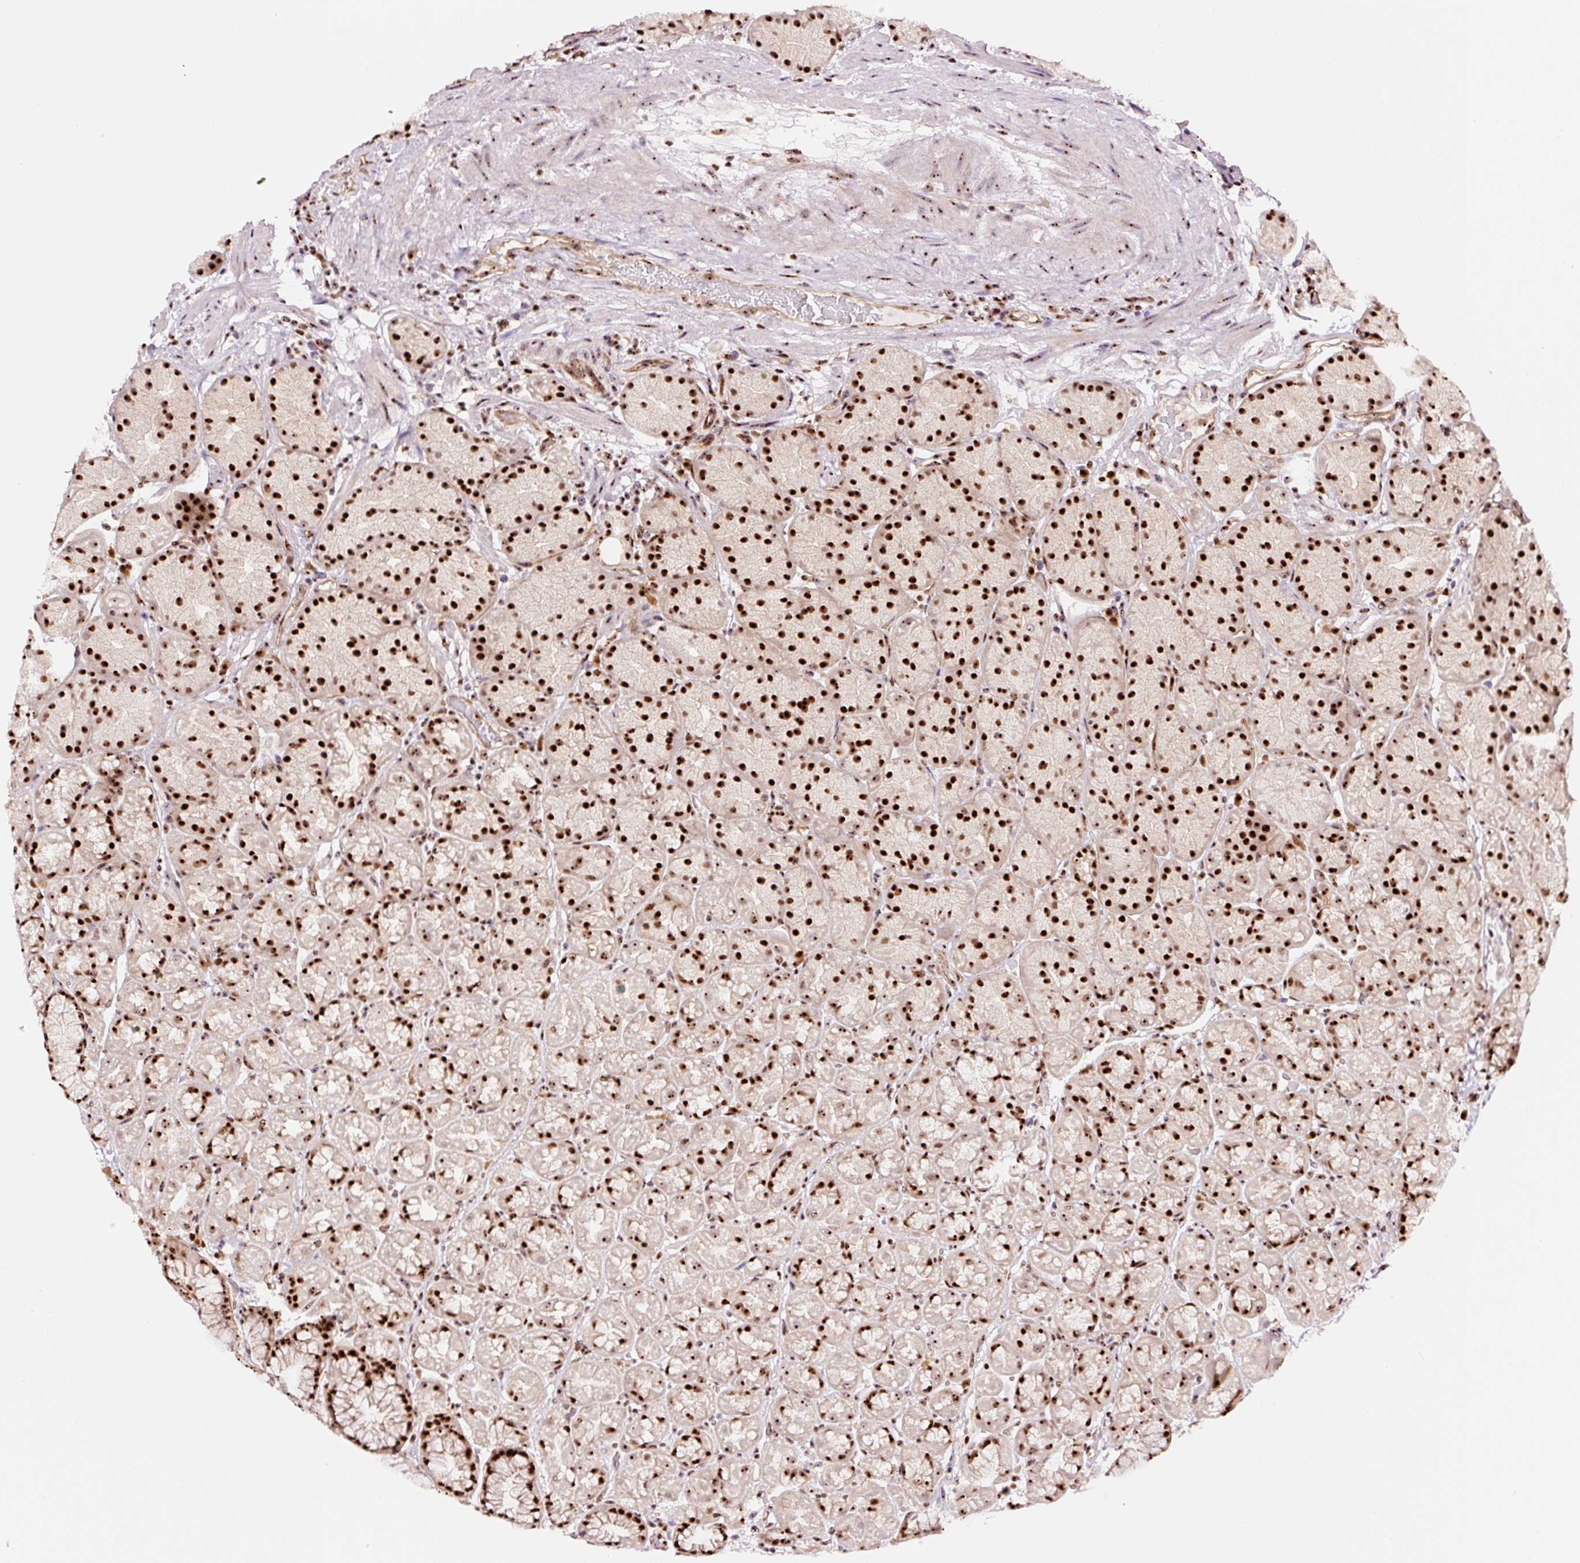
{"staining": {"intensity": "strong", "quantity": ">75%", "location": "nuclear"}, "tissue": "stomach", "cell_type": "Glandular cells", "image_type": "normal", "snomed": [{"axis": "morphology", "description": "Normal tissue, NOS"}, {"axis": "topography", "description": "Stomach, lower"}], "caption": "IHC photomicrograph of benign stomach: stomach stained using IHC displays high levels of strong protein expression localized specifically in the nuclear of glandular cells, appearing as a nuclear brown color.", "gene": "GNL3", "patient": {"sex": "male", "age": 67}}